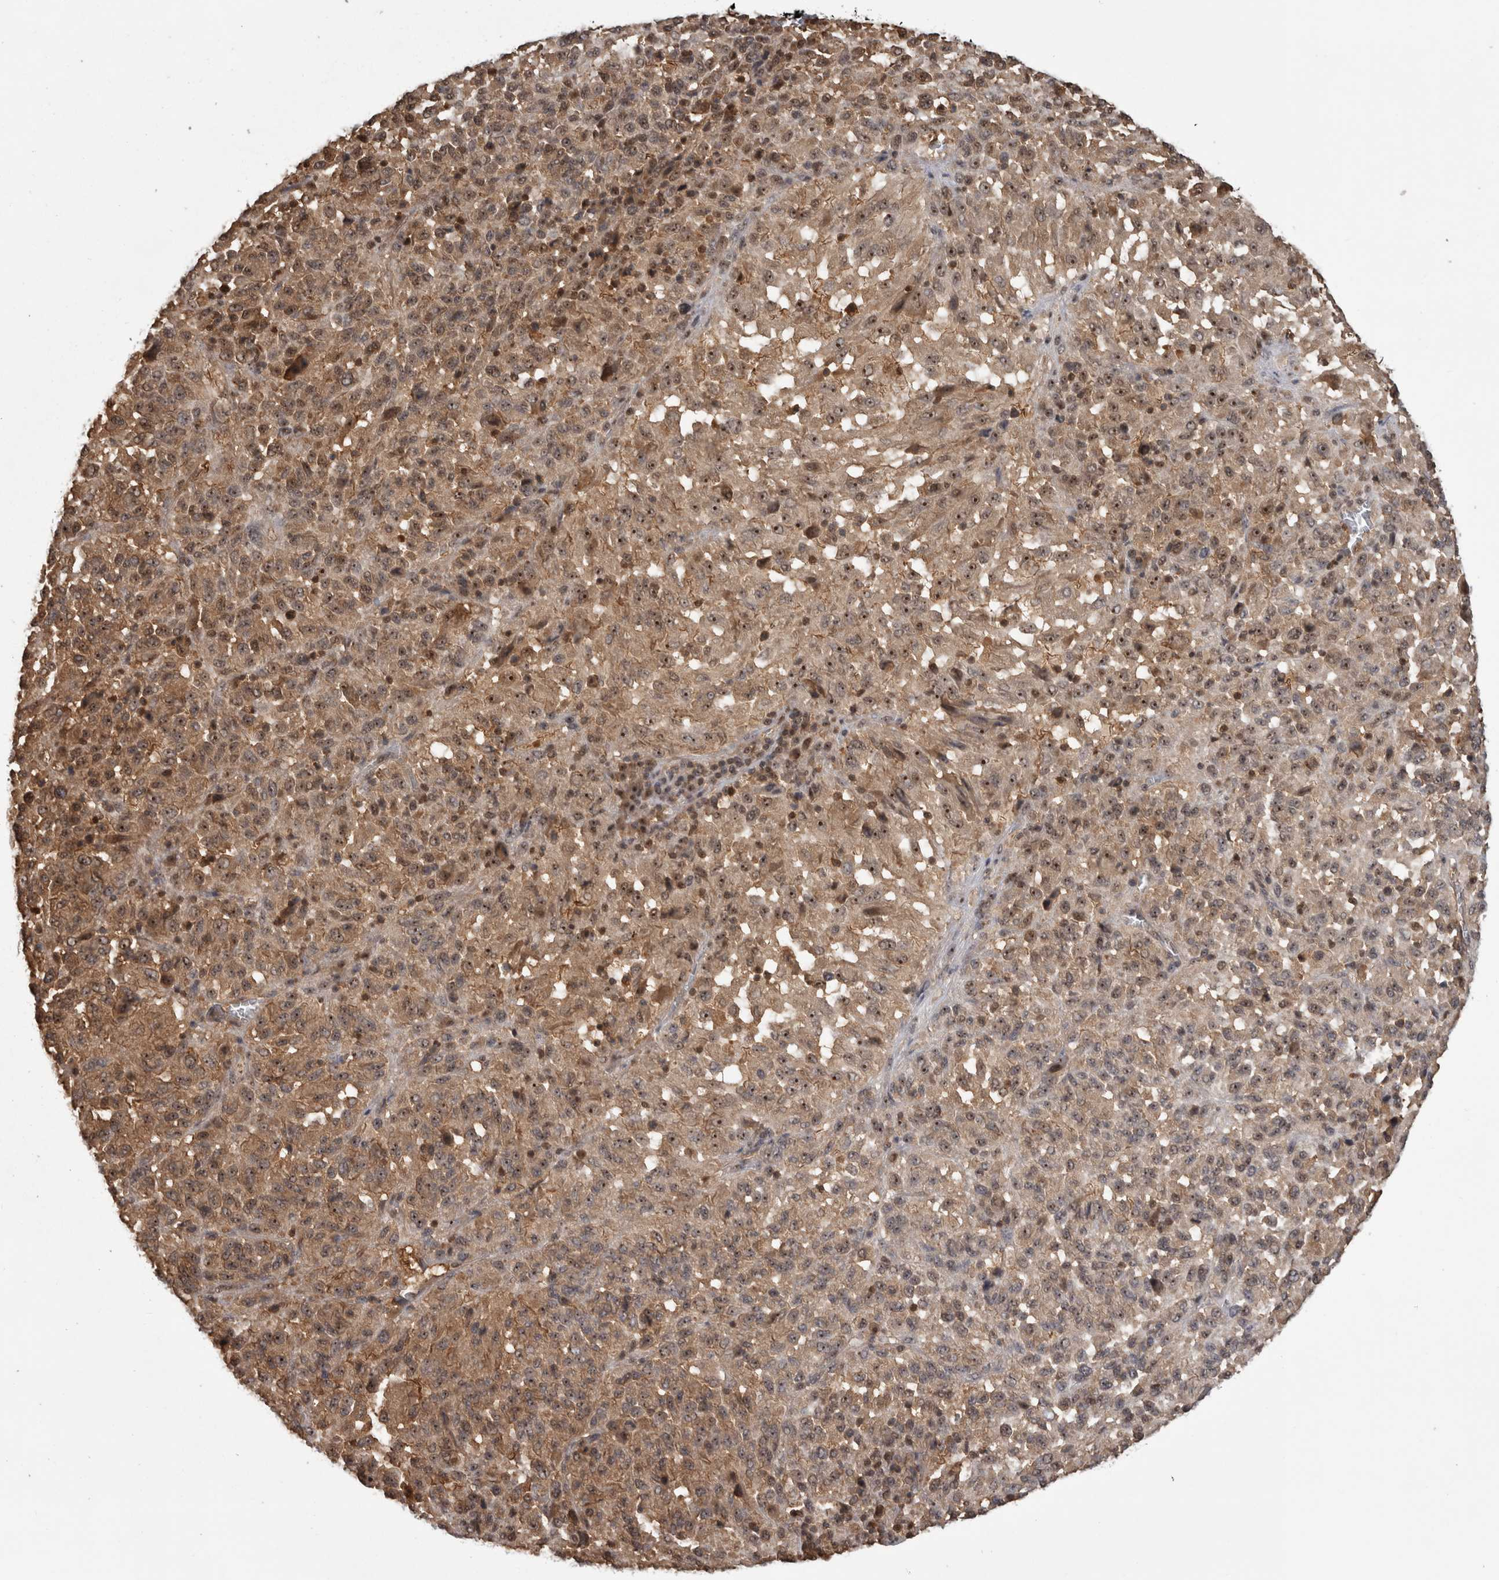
{"staining": {"intensity": "moderate", "quantity": ">75%", "location": "cytoplasmic/membranous,nuclear"}, "tissue": "melanoma", "cell_type": "Tumor cells", "image_type": "cancer", "snomed": [{"axis": "morphology", "description": "Malignant melanoma, Metastatic site"}, {"axis": "topography", "description": "Lung"}], "caption": "Malignant melanoma (metastatic site) stained with DAB immunohistochemistry exhibits medium levels of moderate cytoplasmic/membranous and nuclear staining in approximately >75% of tumor cells.", "gene": "TDRD7", "patient": {"sex": "male", "age": 64}}